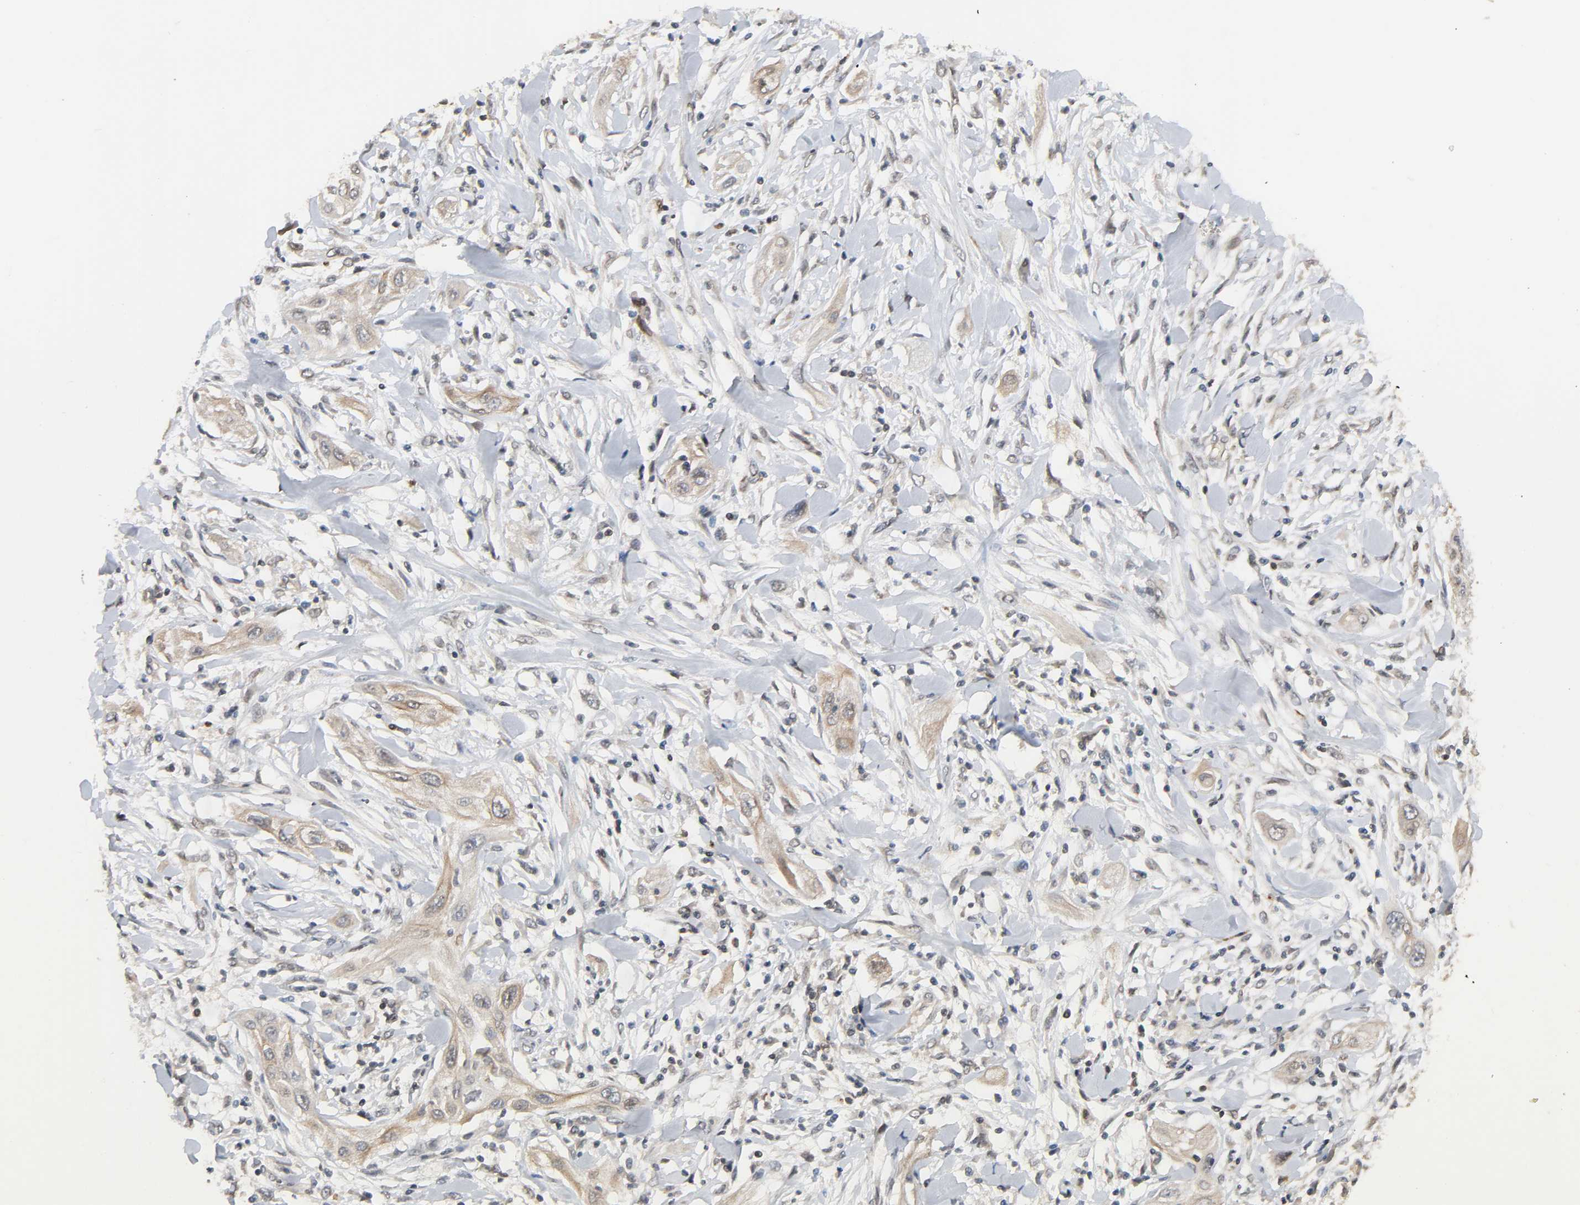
{"staining": {"intensity": "moderate", "quantity": ">75%", "location": "cytoplasmic/membranous"}, "tissue": "lung cancer", "cell_type": "Tumor cells", "image_type": "cancer", "snomed": [{"axis": "morphology", "description": "Squamous cell carcinoma, NOS"}, {"axis": "topography", "description": "Lung"}], "caption": "Tumor cells reveal medium levels of moderate cytoplasmic/membranous positivity in about >75% of cells in lung squamous cell carcinoma. The staining was performed using DAB (3,3'-diaminobenzidine) to visualize the protein expression in brown, while the nuclei were stained in blue with hematoxylin (Magnification: 20x).", "gene": "CCDC175", "patient": {"sex": "female", "age": 47}}